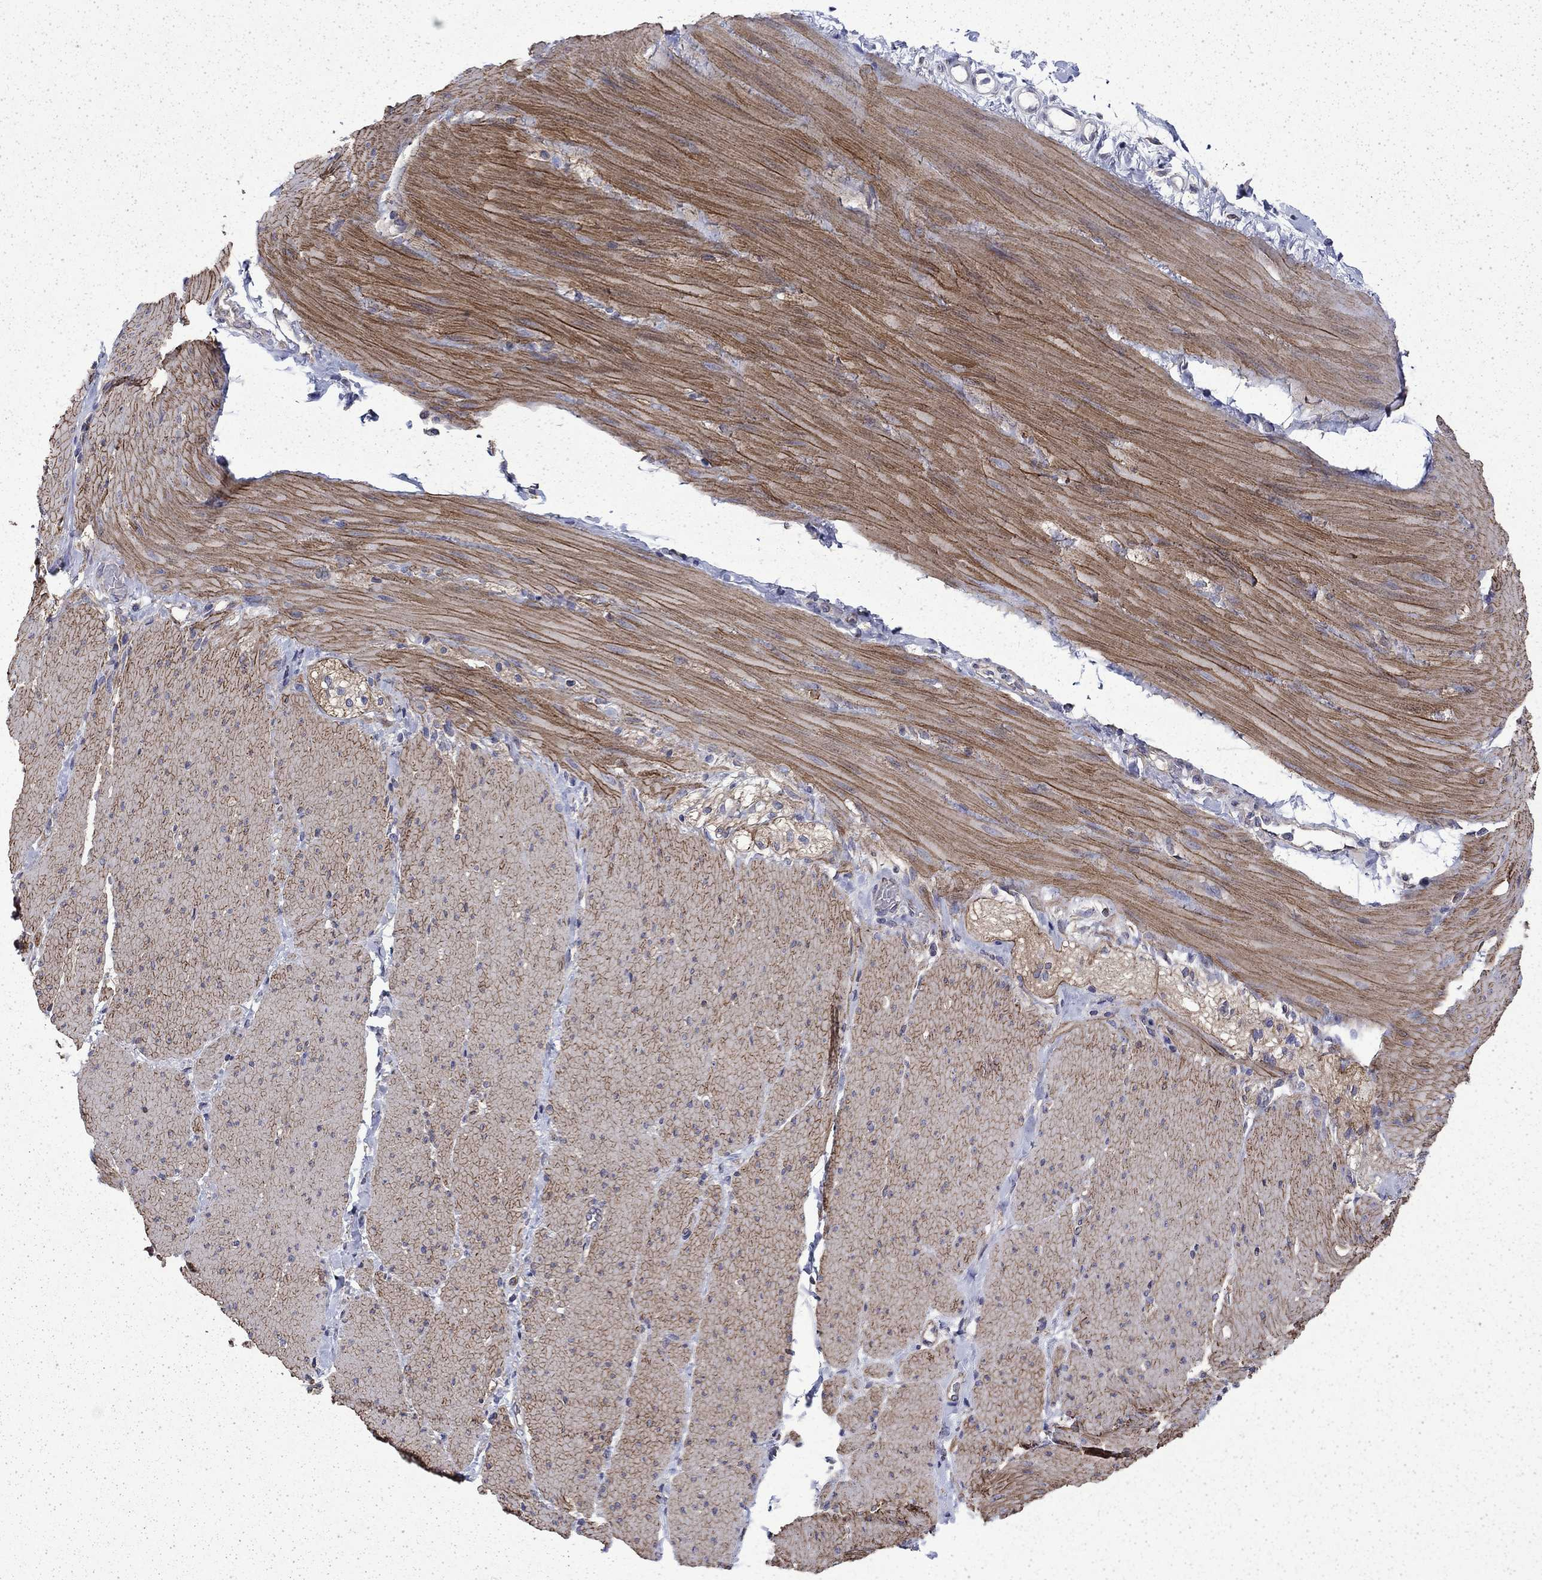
{"staining": {"intensity": "negative", "quantity": "none", "location": "none"}, "tissue": "adipose tissue", "cell_type": "Adipocytes", "image_type": "normal", "snomed": [{"axis": "morphology", "description": "Normal tissue, NOS"}, {"axis": "topography", "description": "Smooth muscle"}, {"axis": "topography", "description": "Duodenum"}, {"axis": "topography", "description": "Peripheral nerve tissue"}], "caption": "This is a micrograph of IHC staining of benign adipose tissue, which shows no staining in adipocytes. (Immunohistochemistry (ihc), brightfield microscopy, high magnification).", "gene": "DTNA", "patient": {"sex": "female", "age": 61}}